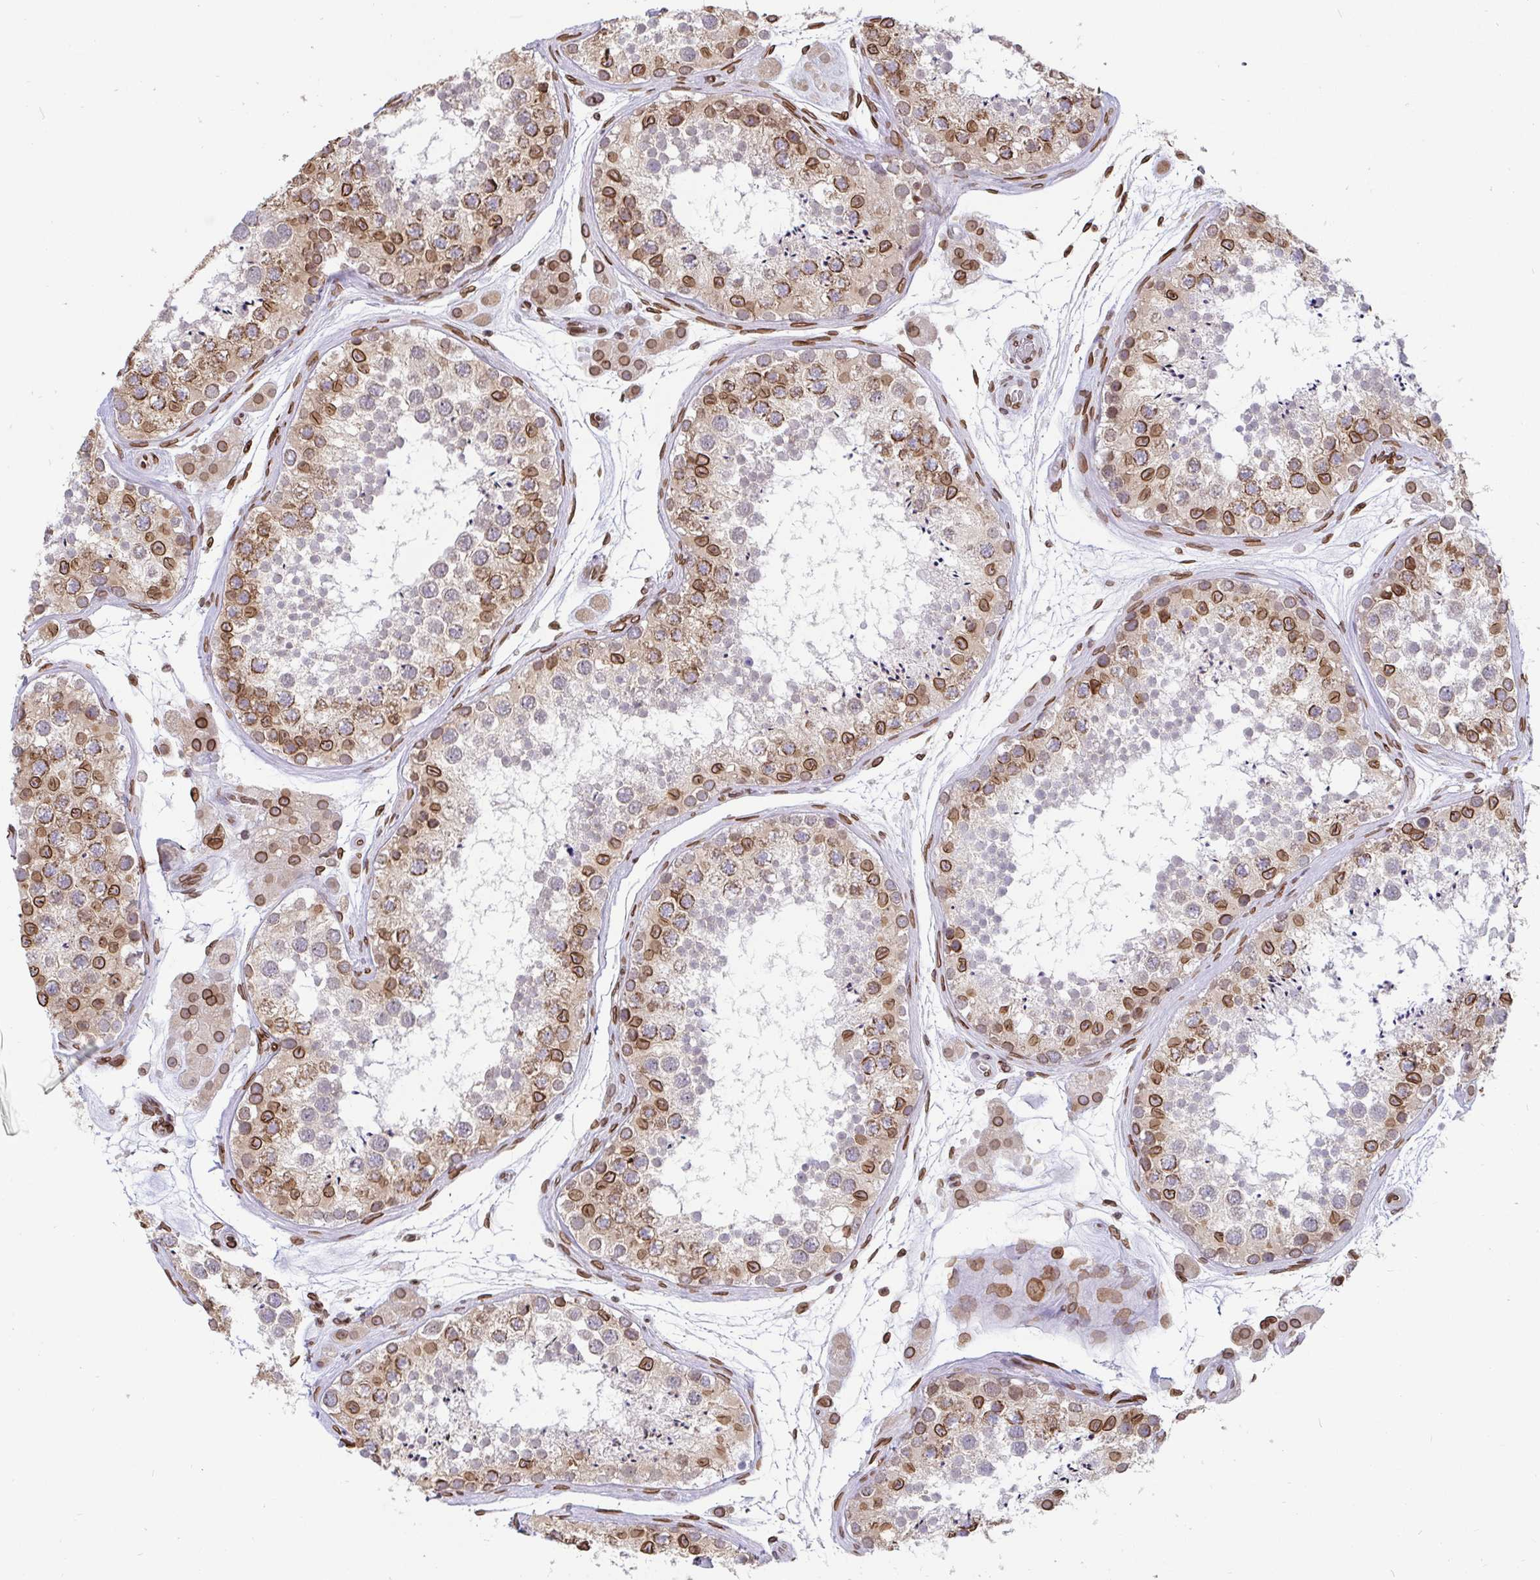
{"staining": {"intensity": "moderate", "quantity": ">75%", "location": "cytoplasmic/membranous,nuclear"}, "tissue": "testis", "cell_type": "Cells in seminiferous ducts", "image_type": "normal", "snomed": [{"axis": "morphology", "description": "Normal tissue, NOS"}, {"axis": "topography", "description": "Testis"}], "caption": "Protein expression analysis of unremarkable human testis reveals moderate cytoplasmic/membranous,nuclear staining in approximately >75% of cells in seminiferous ducts. The staining was performed using DAB to visualize the protein expression in brown, while the nuclei were stained in blue with hematoxylin (Magnification: 20x).", "gene": "EMD", "patient": {"sex": "male", "age": 41}}